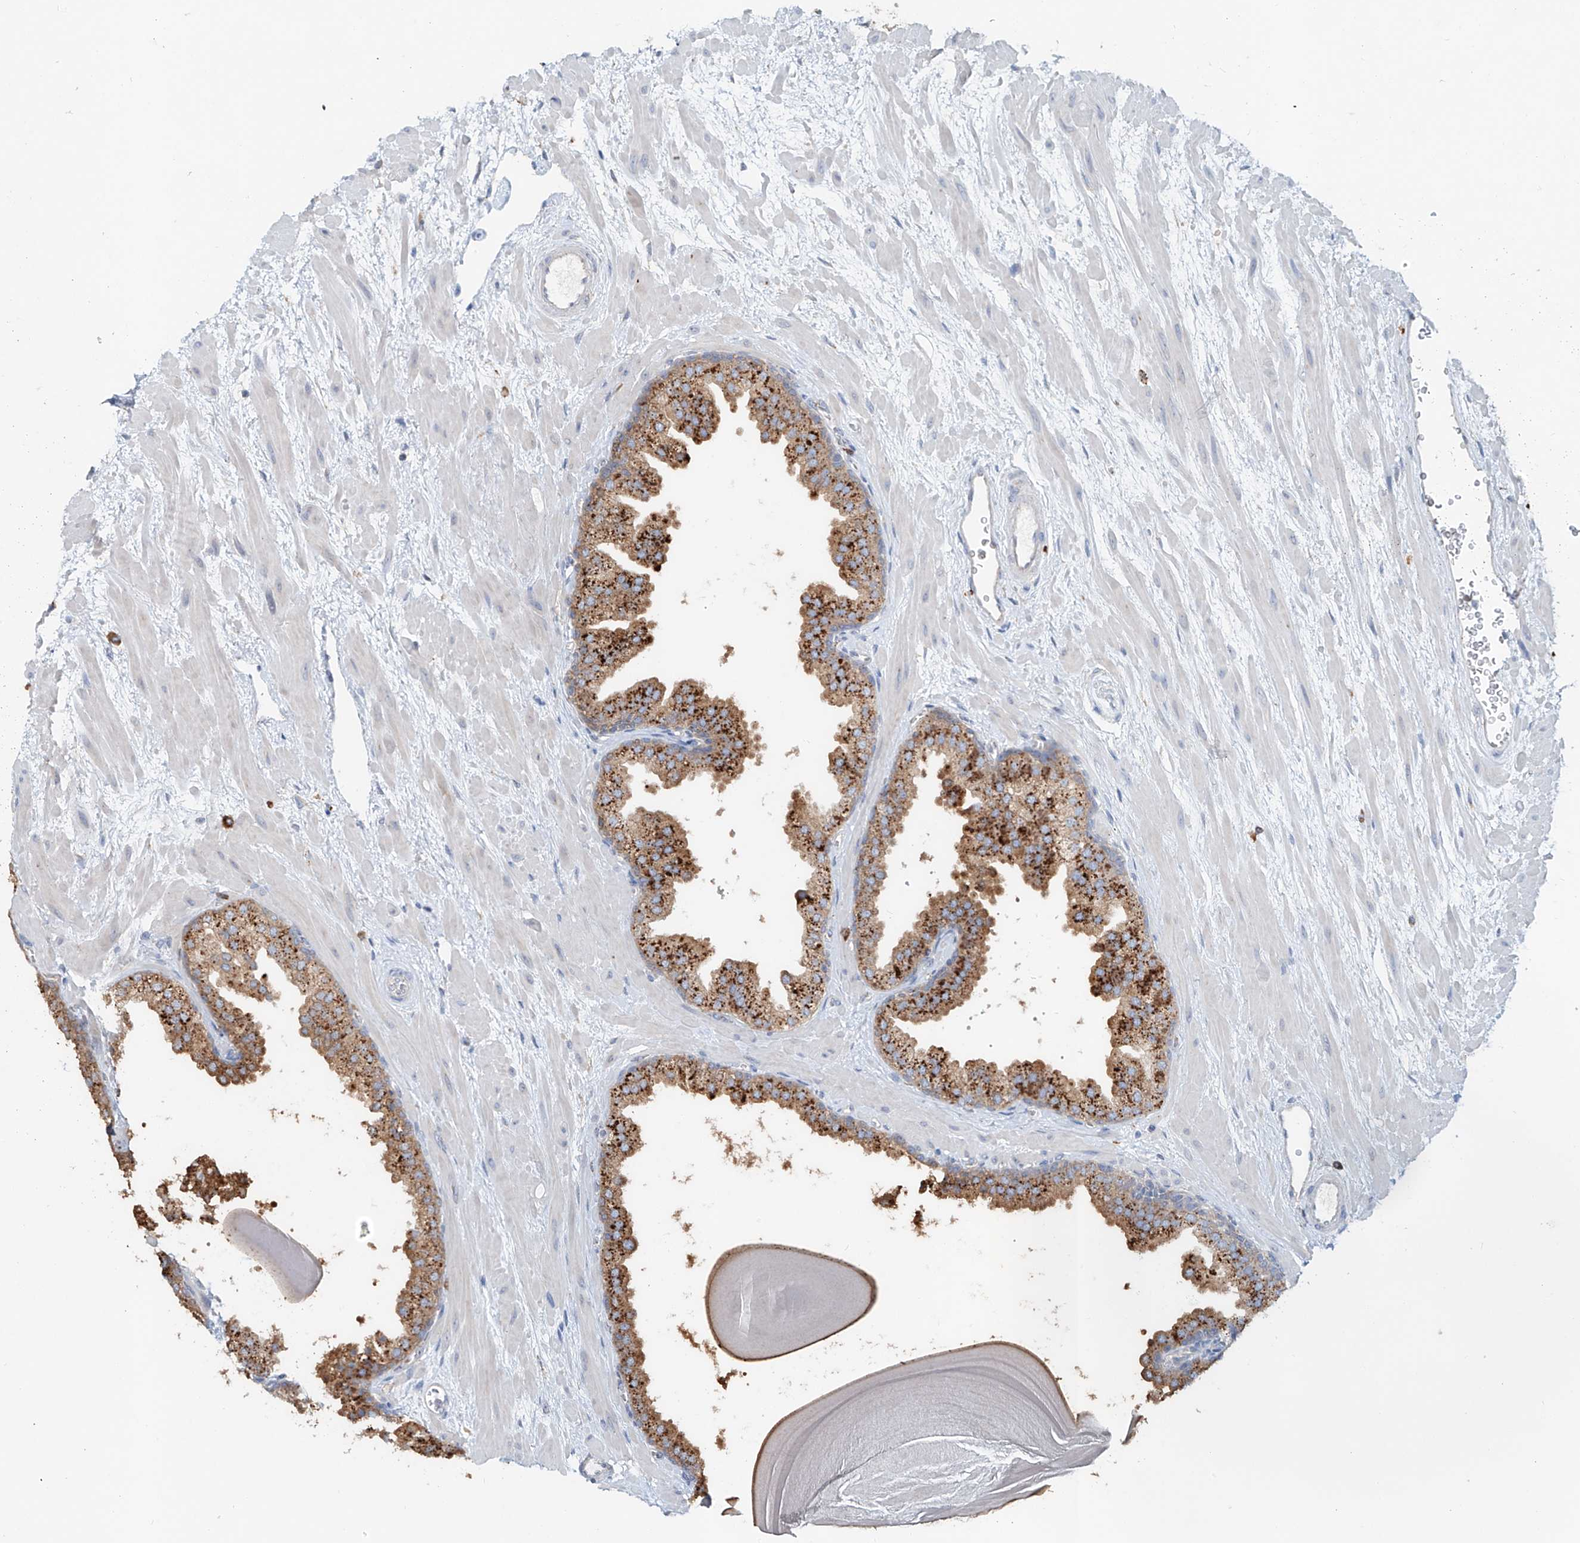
{"staining": {"intensity": "strong", "quantity": ">75%", "location": "cytoplasmic/membranous"}, "tissue": "prostate", "cell_type": "Glandular cells", "image_type": "normal", "snomed": [{"axis": "morphology", "description": "Normal tissue, NOS"}, {"axis": "topography", "description": "Prostate"}], "caption": "Immunohistochemical staining of normal prostate shows strong cytoplasmic/membranous protein staining in approximately >75% of glandular cells.", "gene": "TRIM47", "patient": {"sex": "male", "age": 48}}